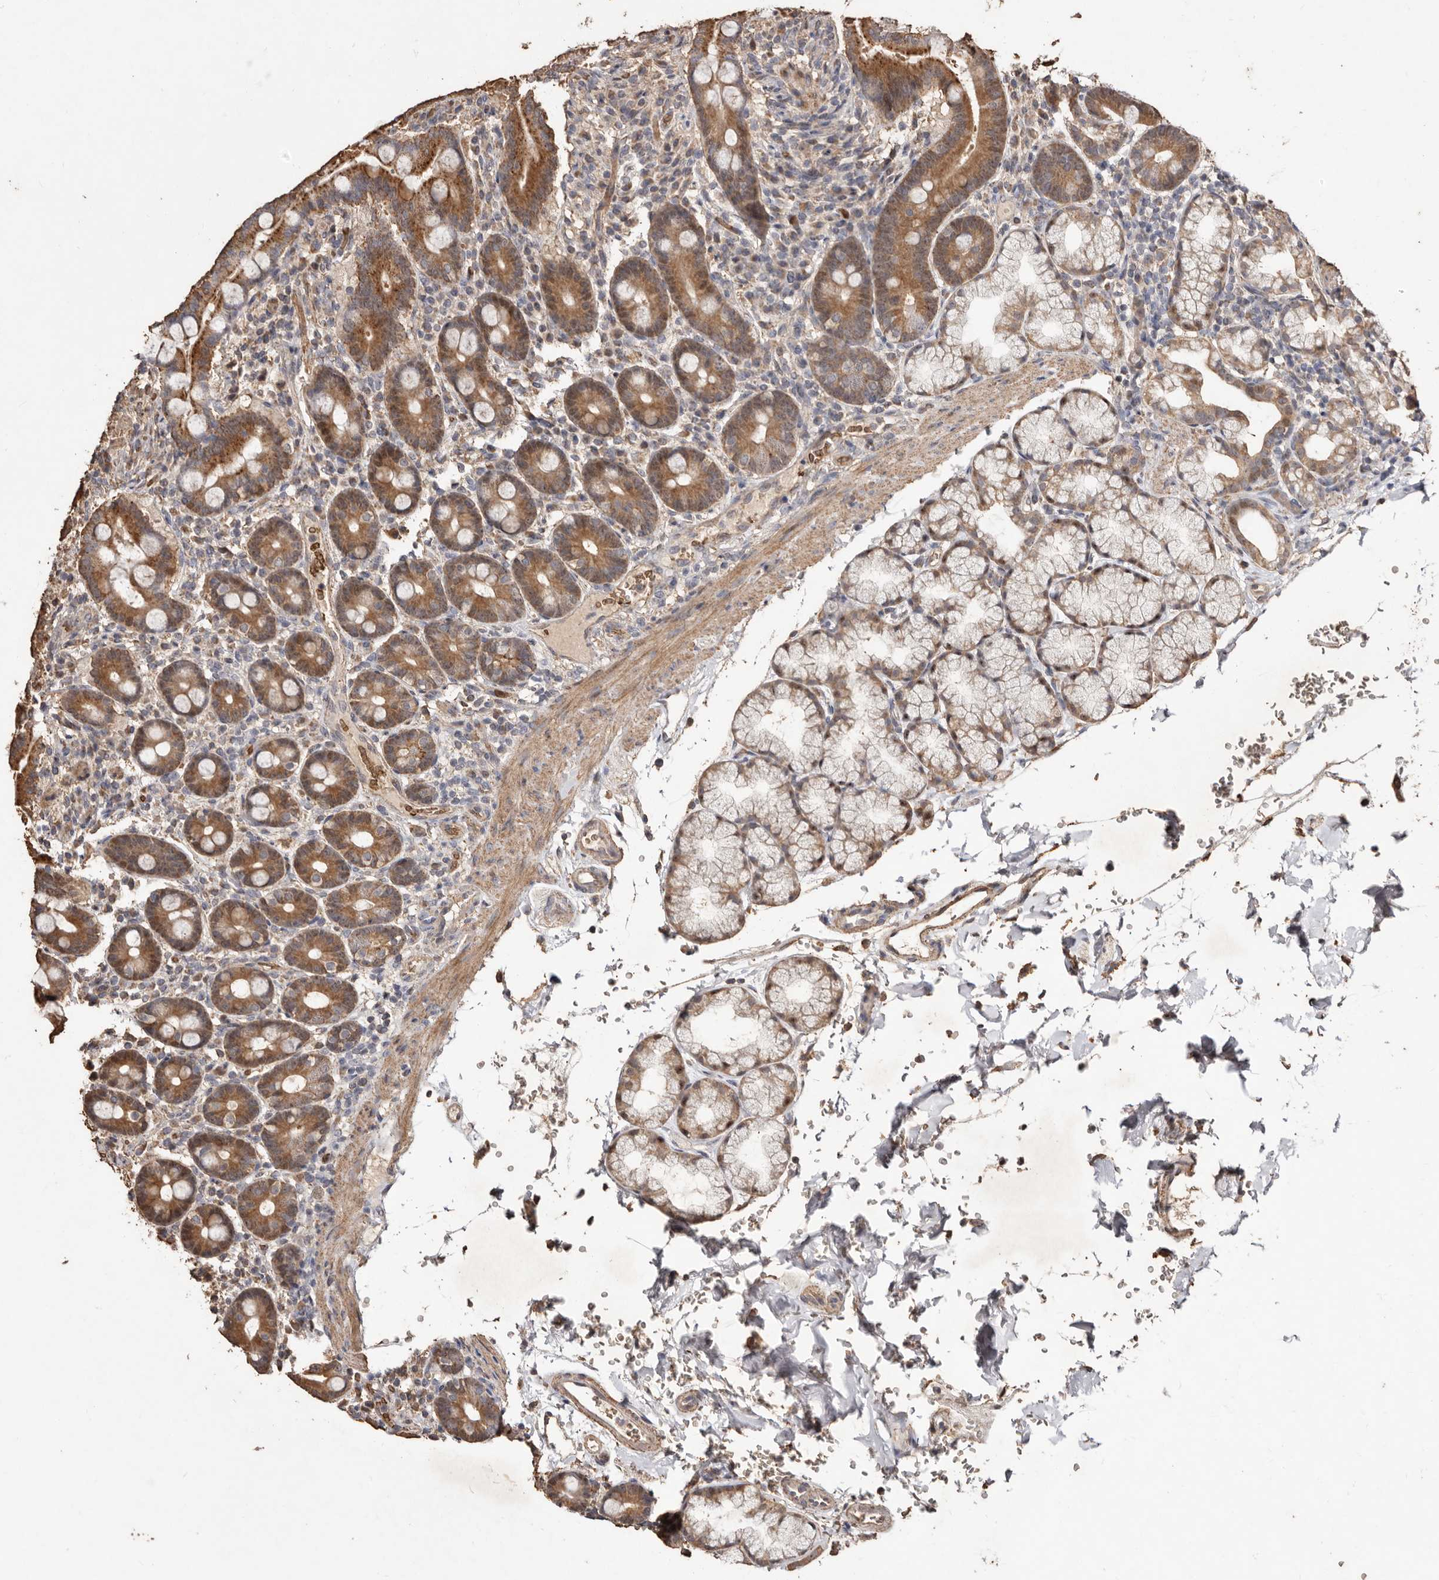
{"staining": {"intensity": "strong", "quantity": ">75%", "location": "cytoplasmic/membranous"}, "tissue": "duodenum", "cell_type": "Glandular cells", "image_type": "normal", "snomed": [{"axis": "morphology", "description": "Normal tissue, NOS"}, {"axis": "topography", "description": "Duodenum"}], "caption": "IHC histopathology image of normal human duodenum stained for a protein (brown), which demonstrates high levels of strong cytoplasmic/membranous expression in approximately >75% of glandular cells.", "gene": "GRAMD2A", "patient": {"sex": "male", "age": 54}}